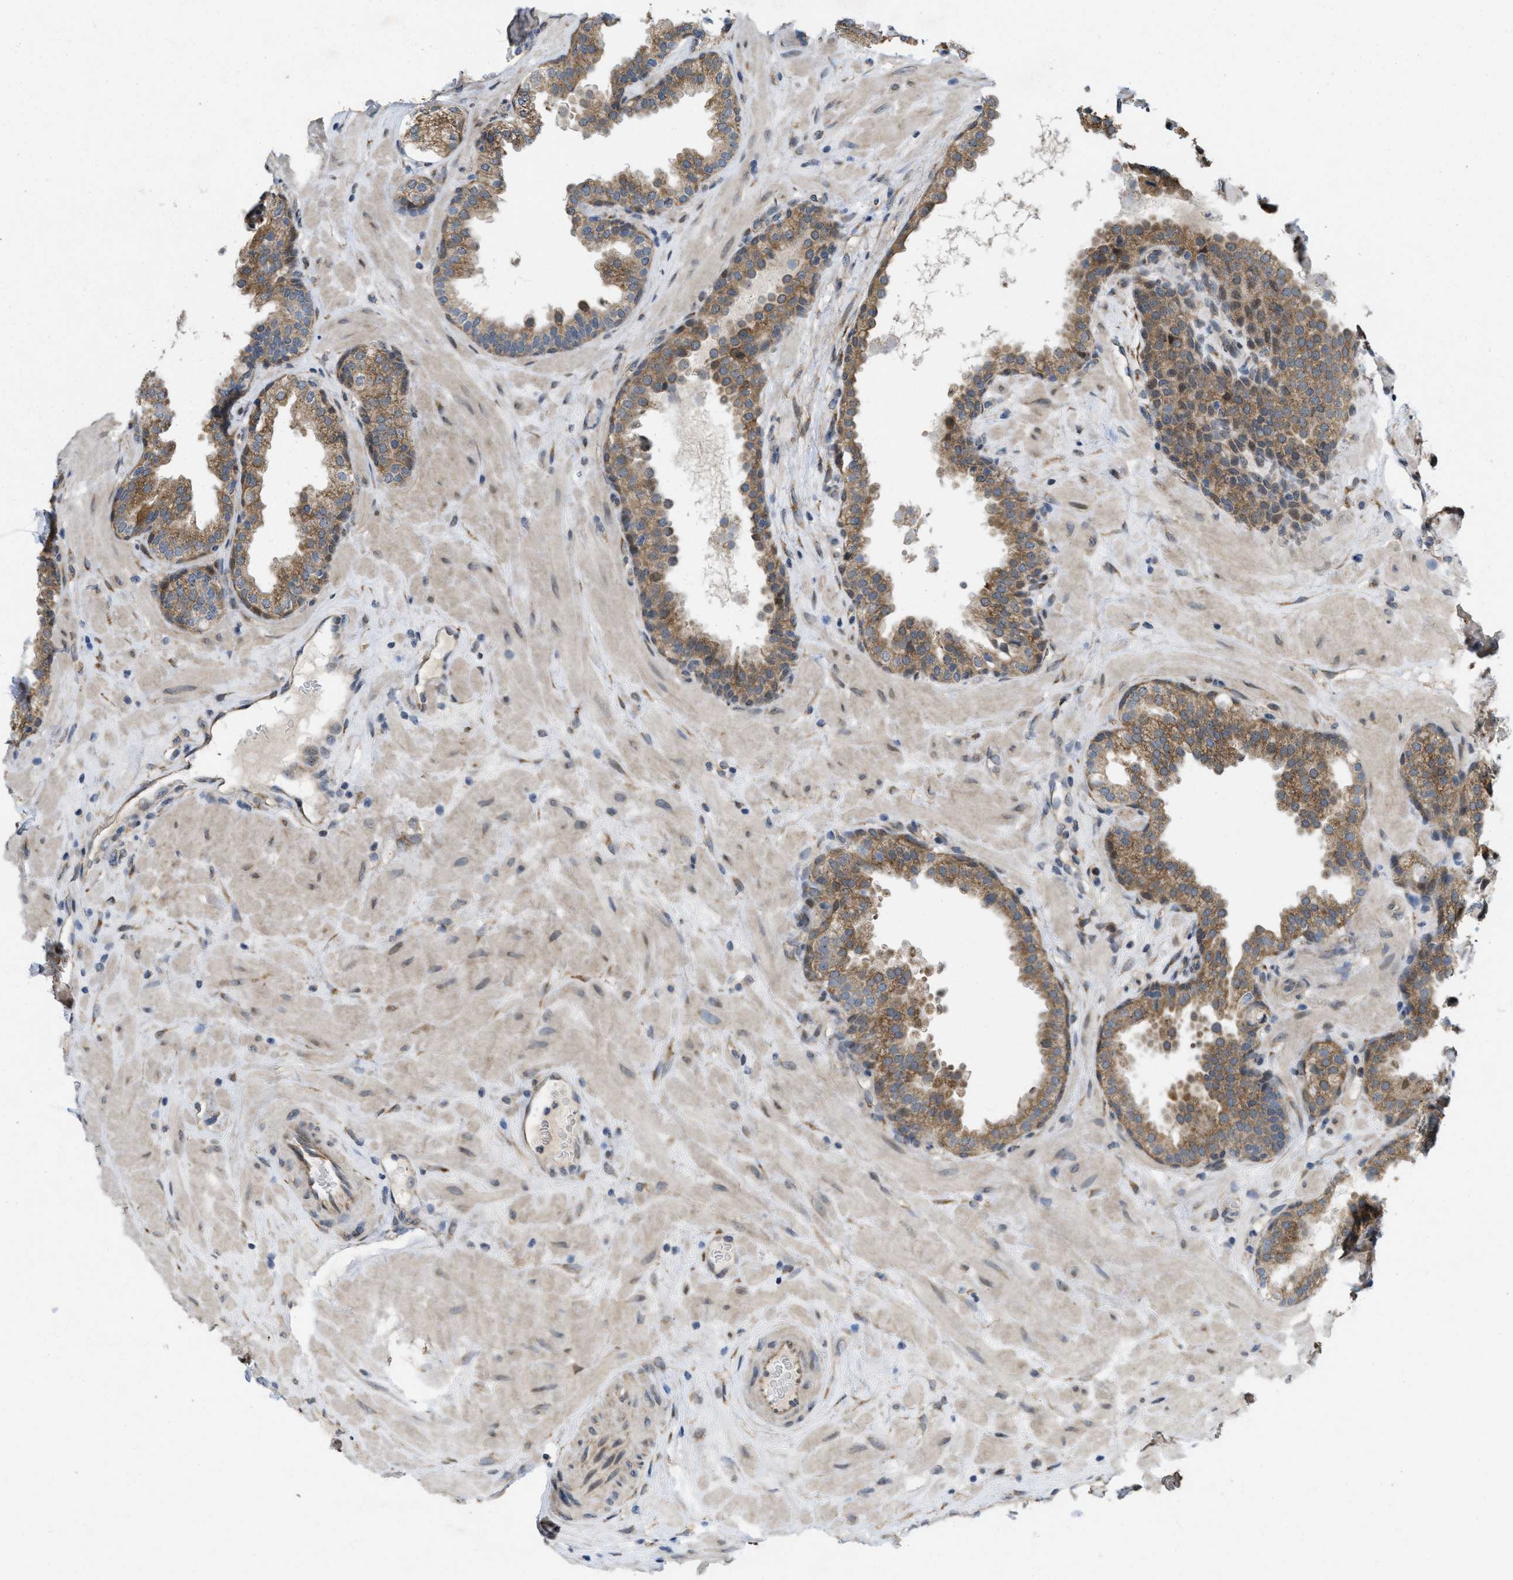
{"staining": {"intensity": "moderate", "quantity": ">75%", "location": "cytoplasmic/membranous"}, "tissue": "prostate", "cell_type": "Glandular cells", "image_type": "normal", "snomed": [{"axis": "morphology", "description": "Normal tissue, NOS"}, {"axis": "topography", "description": "Prostate"}], "caption": "A micrograph showing moderate cytoplasmic/membranous expression in about >75% of glandular cells in benign prostate, as visualized by brown immunohistochemical staining.", "gene": "IFNLR1", "patient": {"sex": "male", "age": 51}}